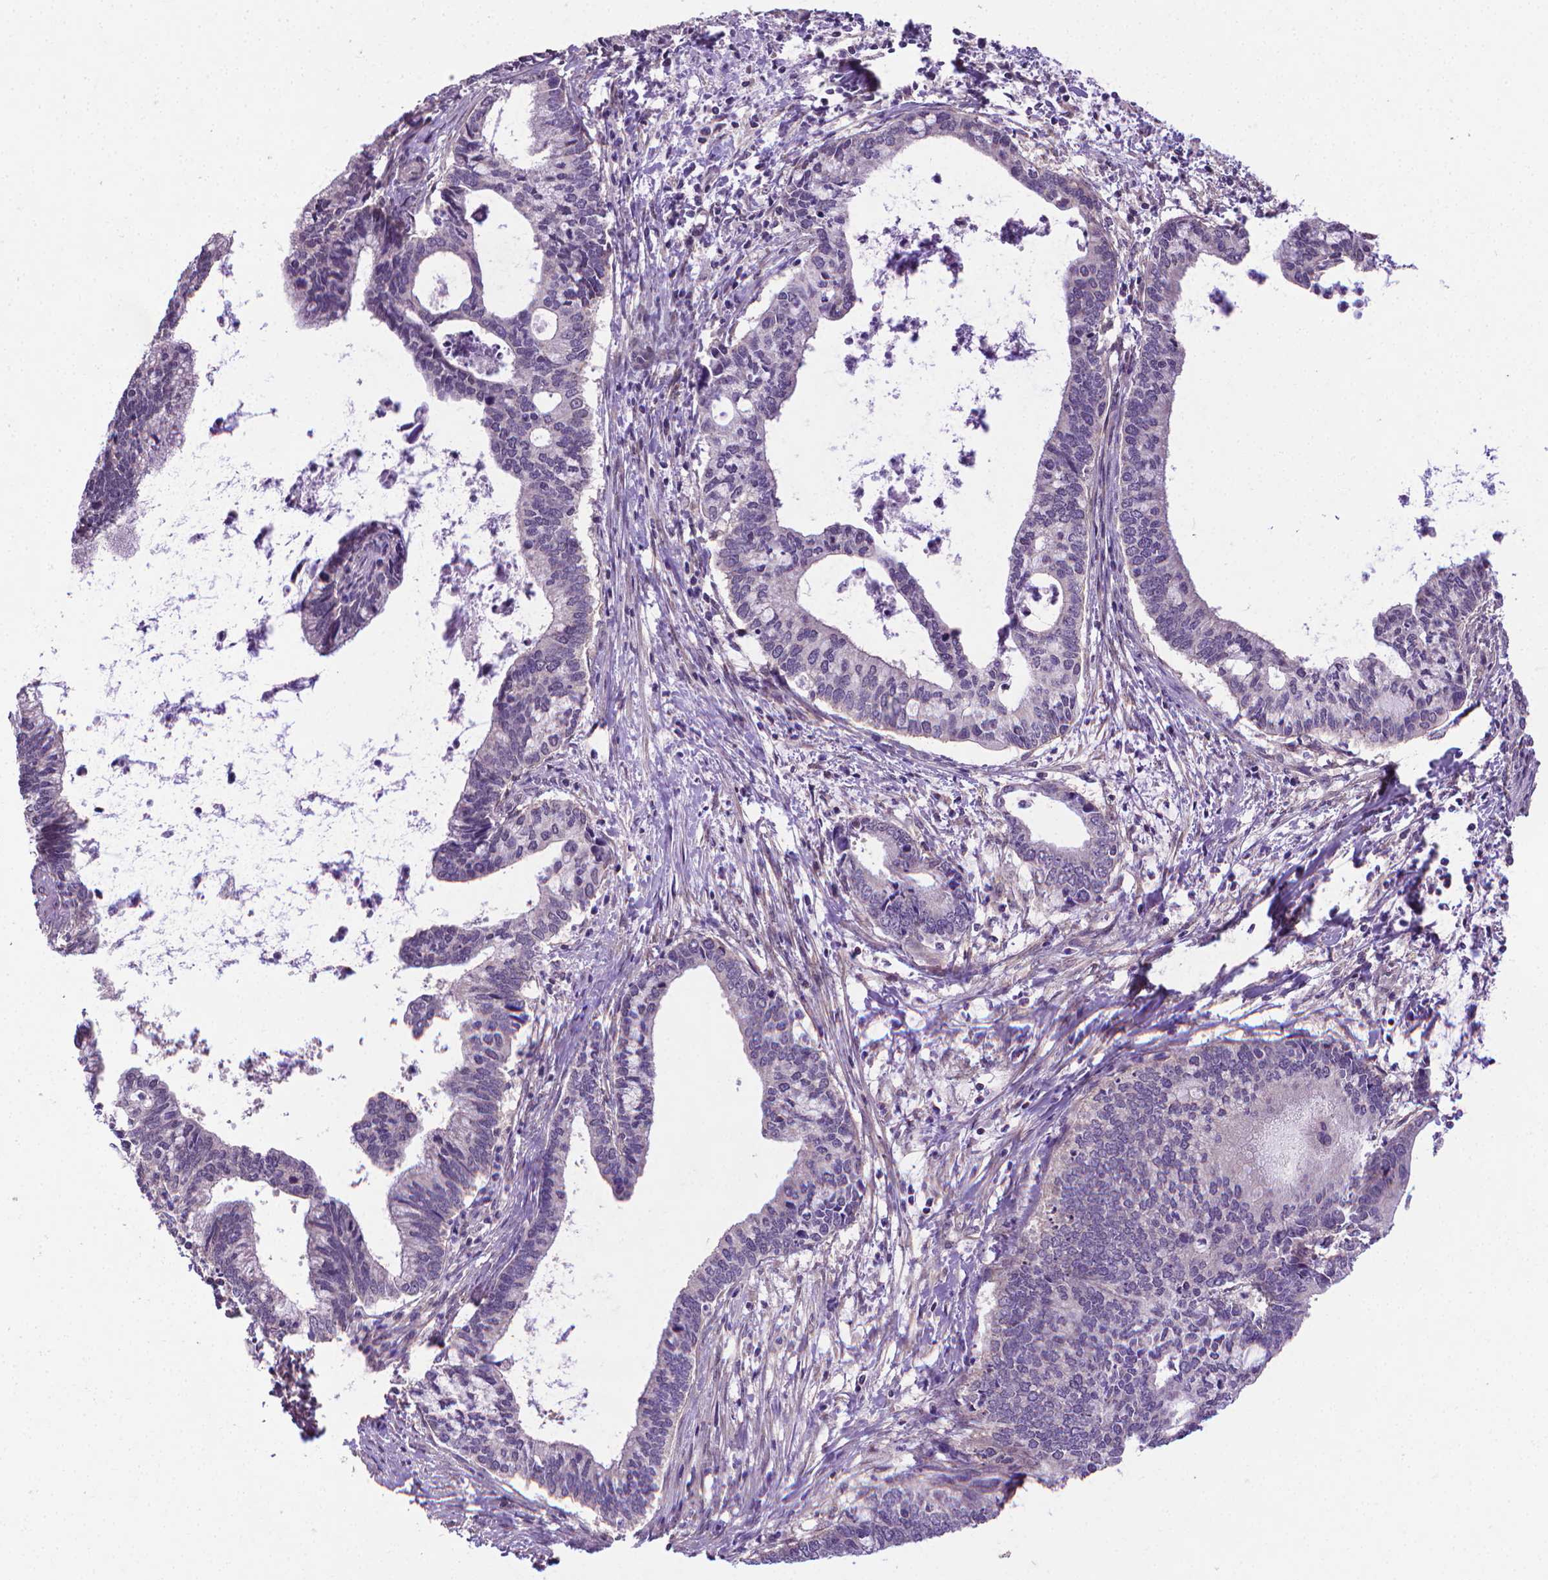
{"staining": {"intensity": "negative", "quantity": "none", "location": "none"}, "tissue": "cervical cancer", "cell_type": "Tumor cells", "image_type": "cancer", "snomed": [{"axis": "morphology", "description": "Adenocarcinoma, NOS"}, {"axis": "topography", "description": "Cervix"}], "caption": "This is an immunohistochemistry histopathology image of human cervical cancer (adenocarcinoma). There is no staining in tumor cells.", "gene": "GPR63", "patient": {"sex": "female", "age": 42}}